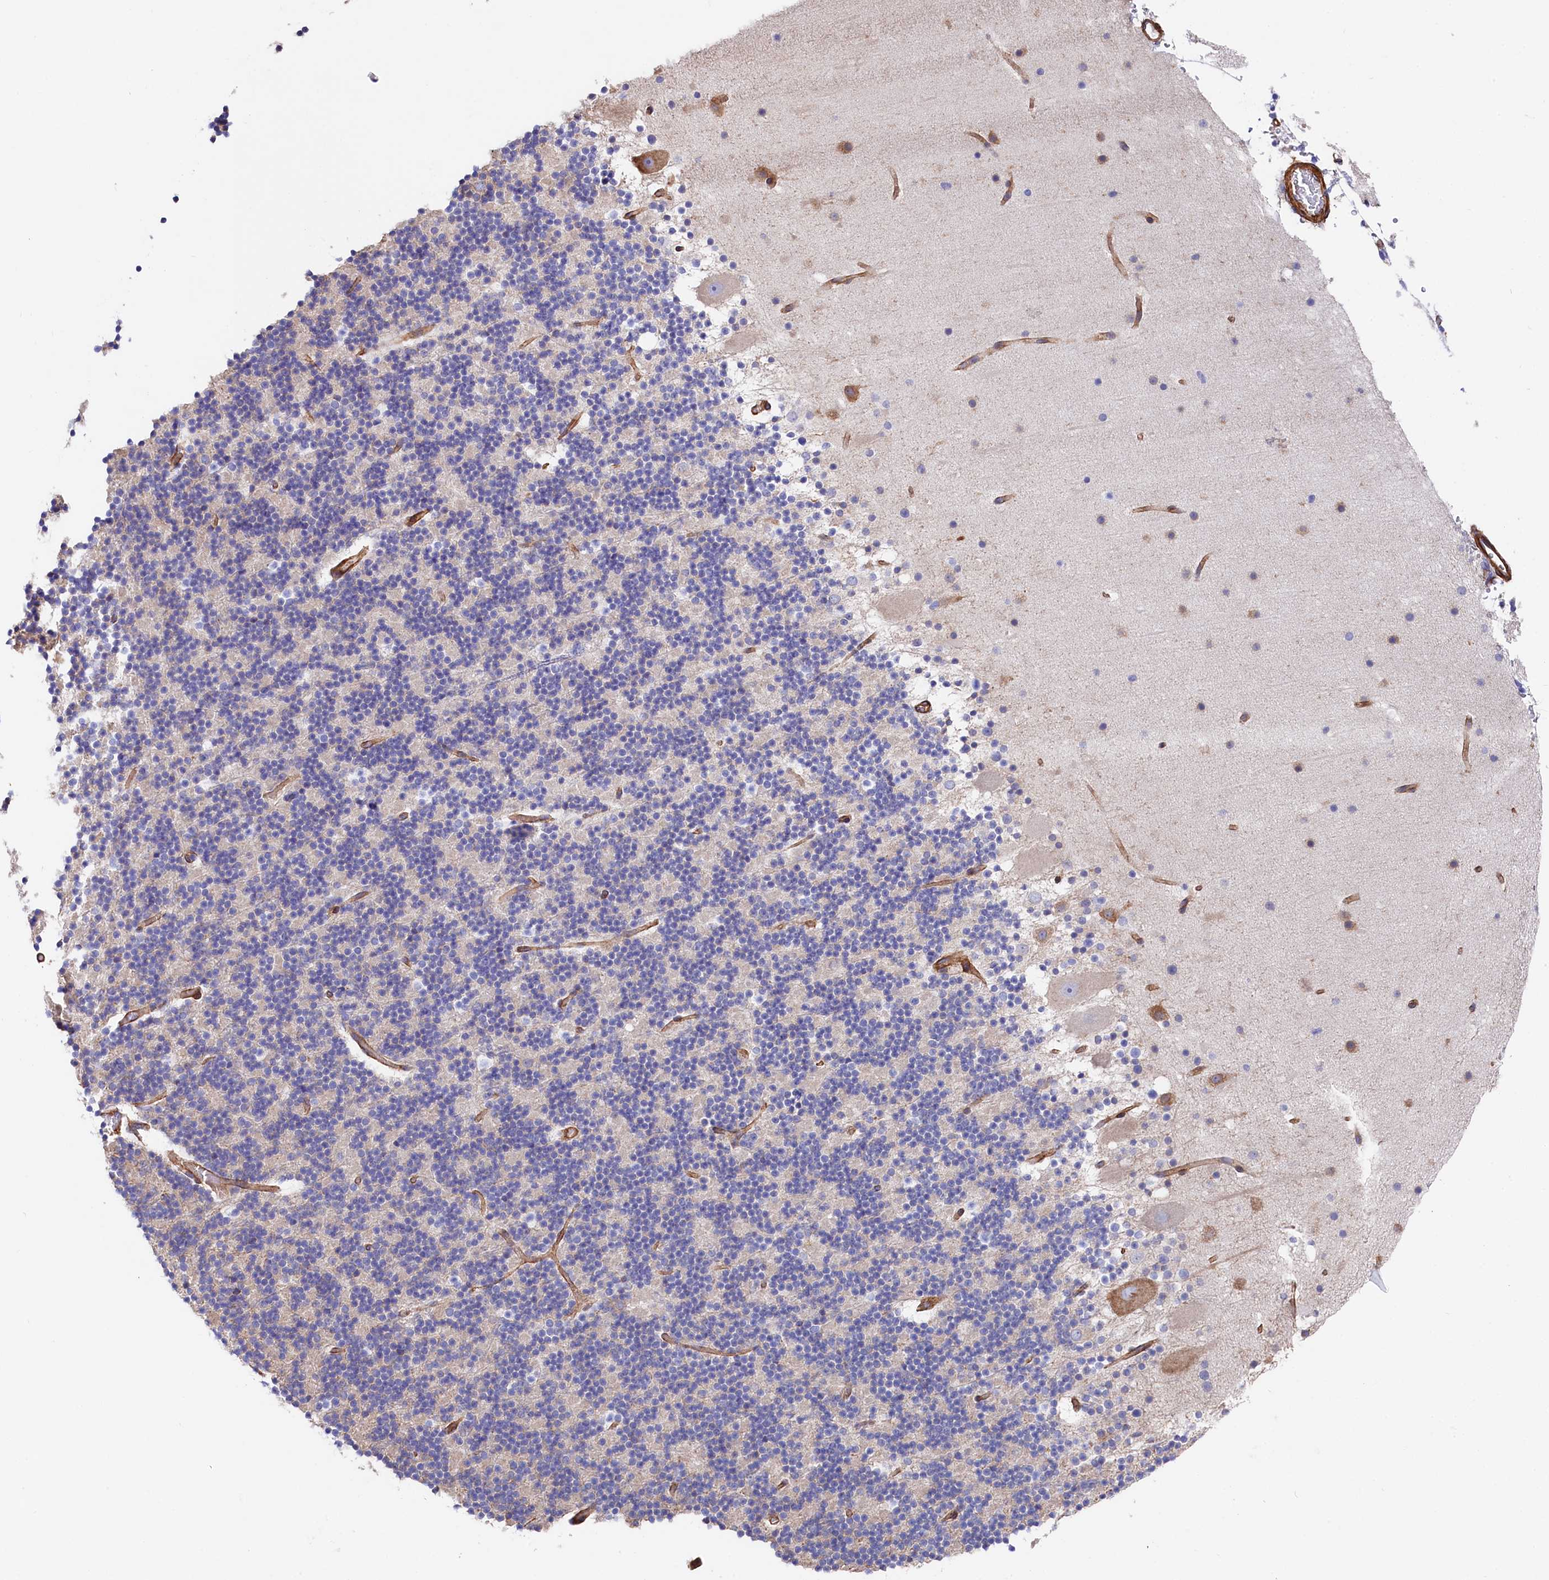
{"staining": {"intensity": "negative", "quantity": "none", "location": "none"}, "tissue": "cerebellum", "cell_type": "Cells in granular layer", "image_type": "normal", "snomed": [{"axis": "morphology", "description": "Normal tissue, NOS"}, {"axis": "topography", "description": "Cerebellum"}], "caption": "Protein analysis of benign cerebellum displays no significant expression in cells in granular layer. Nuclei are stained in blue.", "gene": "TNKS1BP1", "patient": {"sex": "male", "age": 57}}